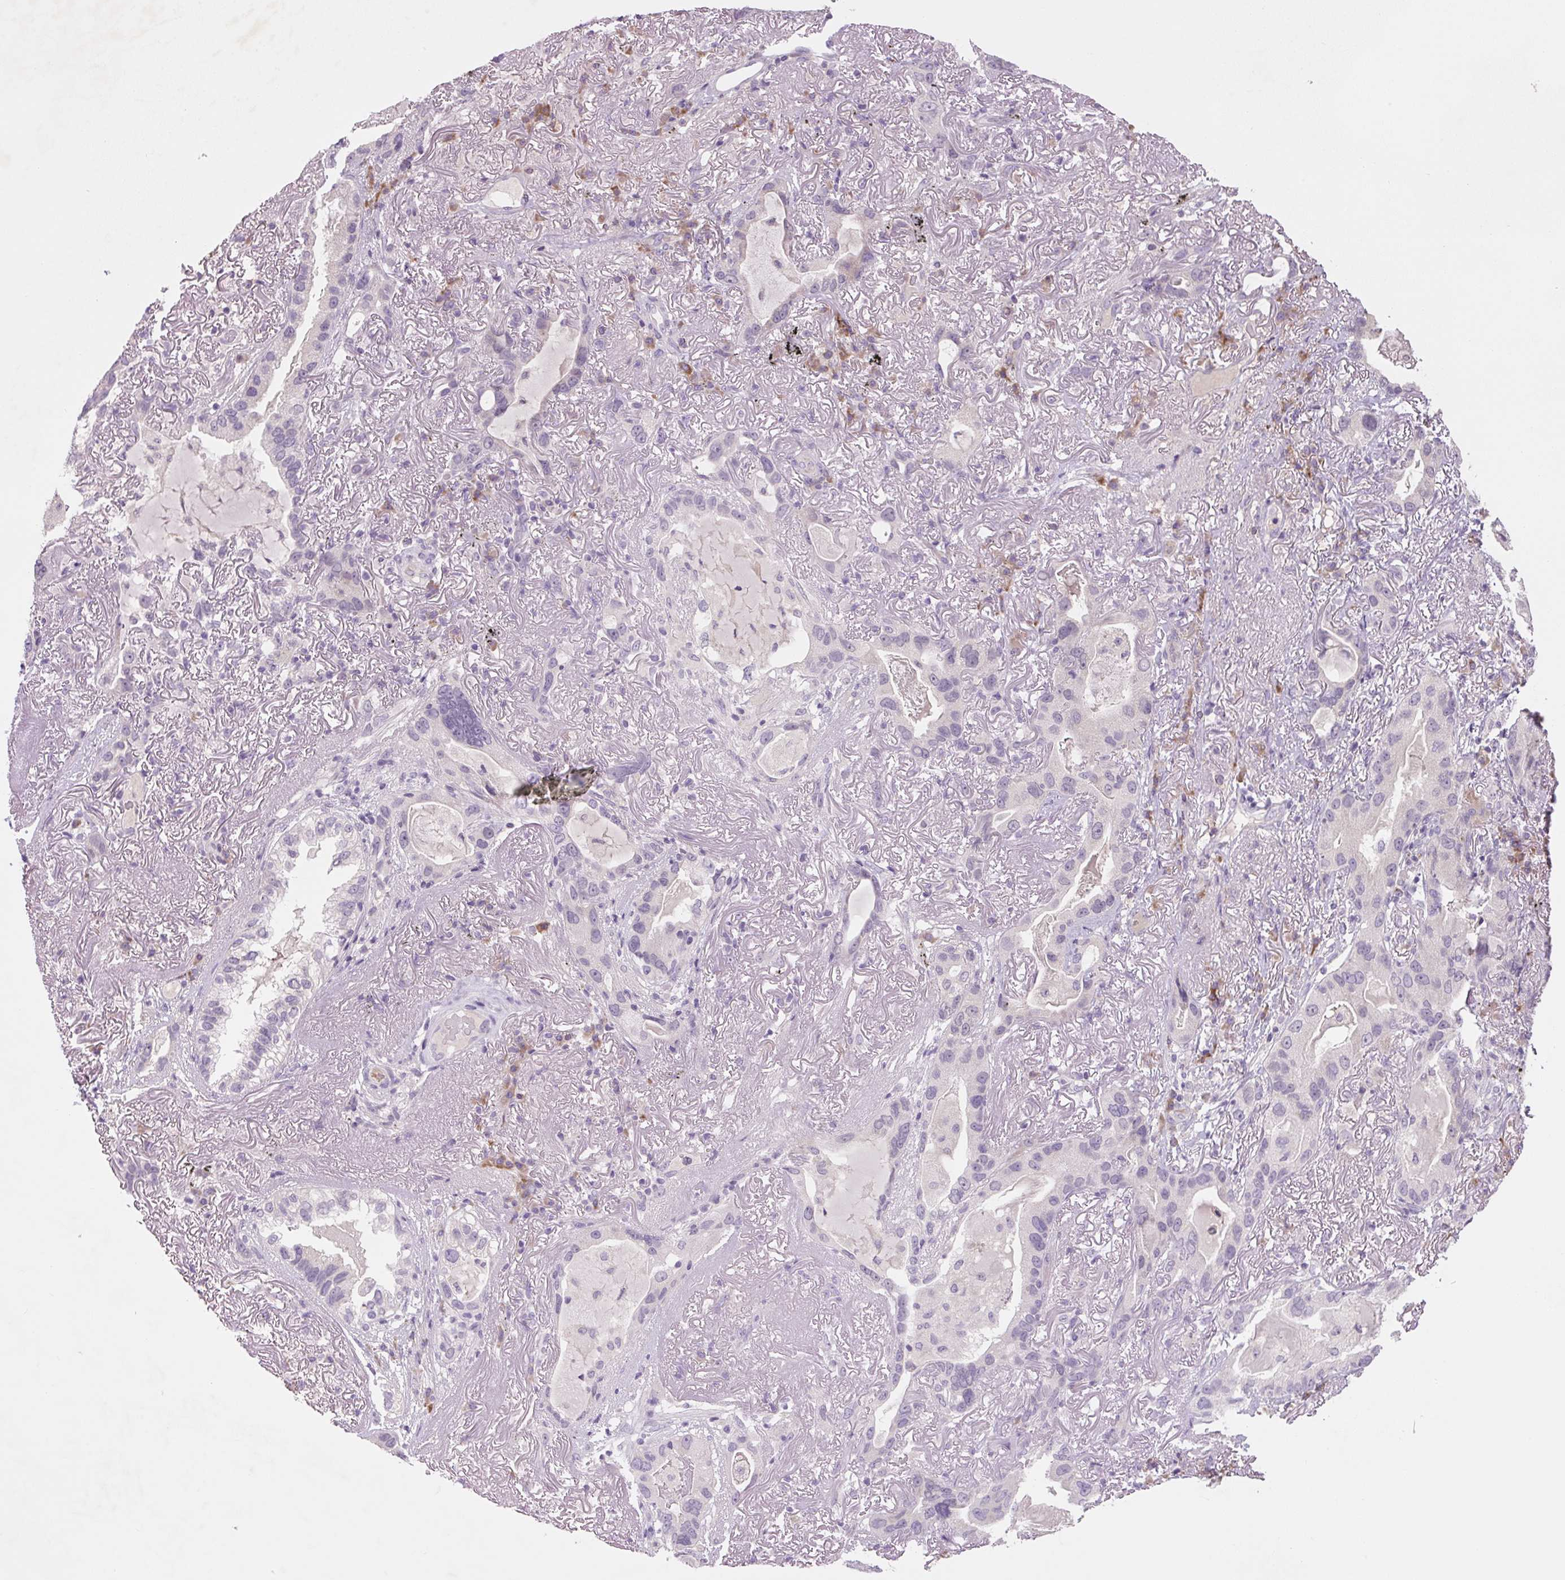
{"staining": {"intensity": "negative", "quantity": "none", "location": "none"}, "tissue": "lung cancer", "cell_type": "Tumor cells", "image_type": "cancer", "snomed": [{"axis": "morphology", "description": "Adenocarcinoma, NOS"}, {"axis": "topography", "description": "Lung"}], "caption": "IHC histopathology image of human lung cancer (adenocarcinoma) stained for a protein (brown), which displays no staining in tumor cells.", "gene": "TMEM100", "patient": {"sex": "female", "age": 69}}